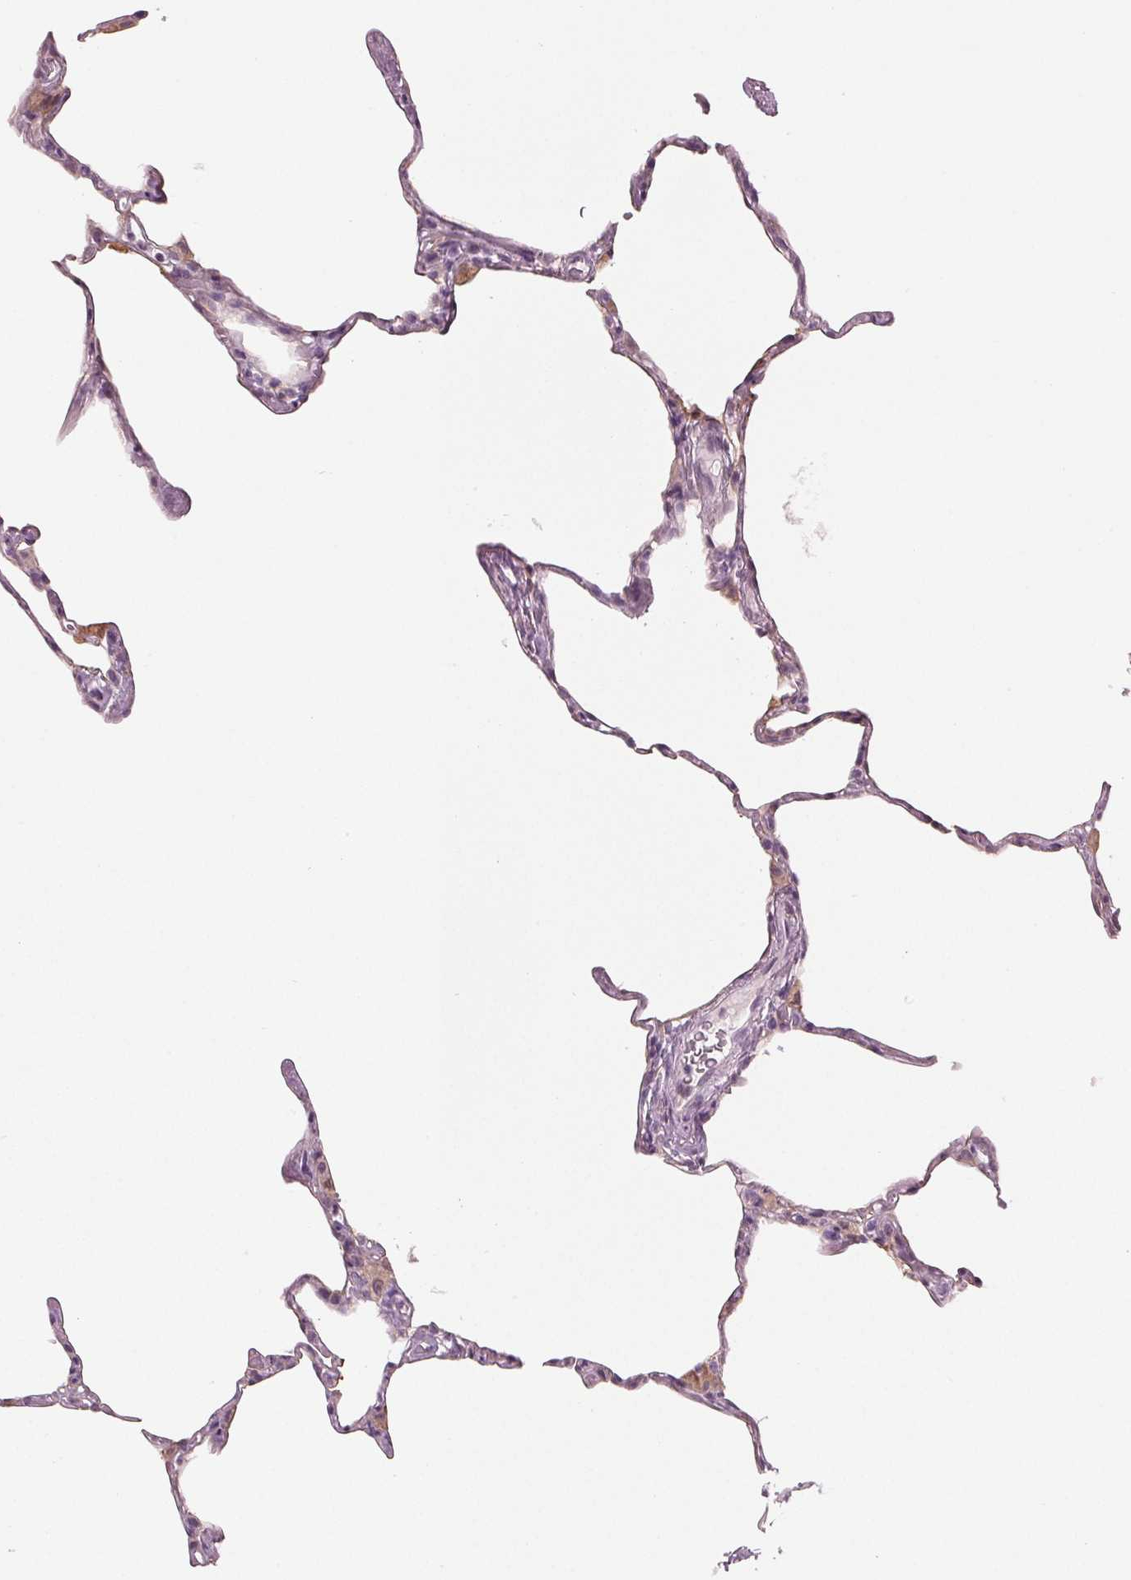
{"staining": {"intensity": "weak", "quantity": "<25%", "location": "cytoplasmic/membranous"}, "tissue": "lung", "cell_type": "Alveolar cells", "image_type": "normal", "snomed": [{"axis": "morphology", "description": "Normal tissue, NOS"}, {"axis": "topography", "description": "Lung"}], "caption": "This is a micrograph of immunohistochemistry staining of normal lung, which shows no positivity in alveolar cells. Nuclei are stained in blue.", "gene": "PRAP1", "patient": {"sex": "male", "age": 65}}